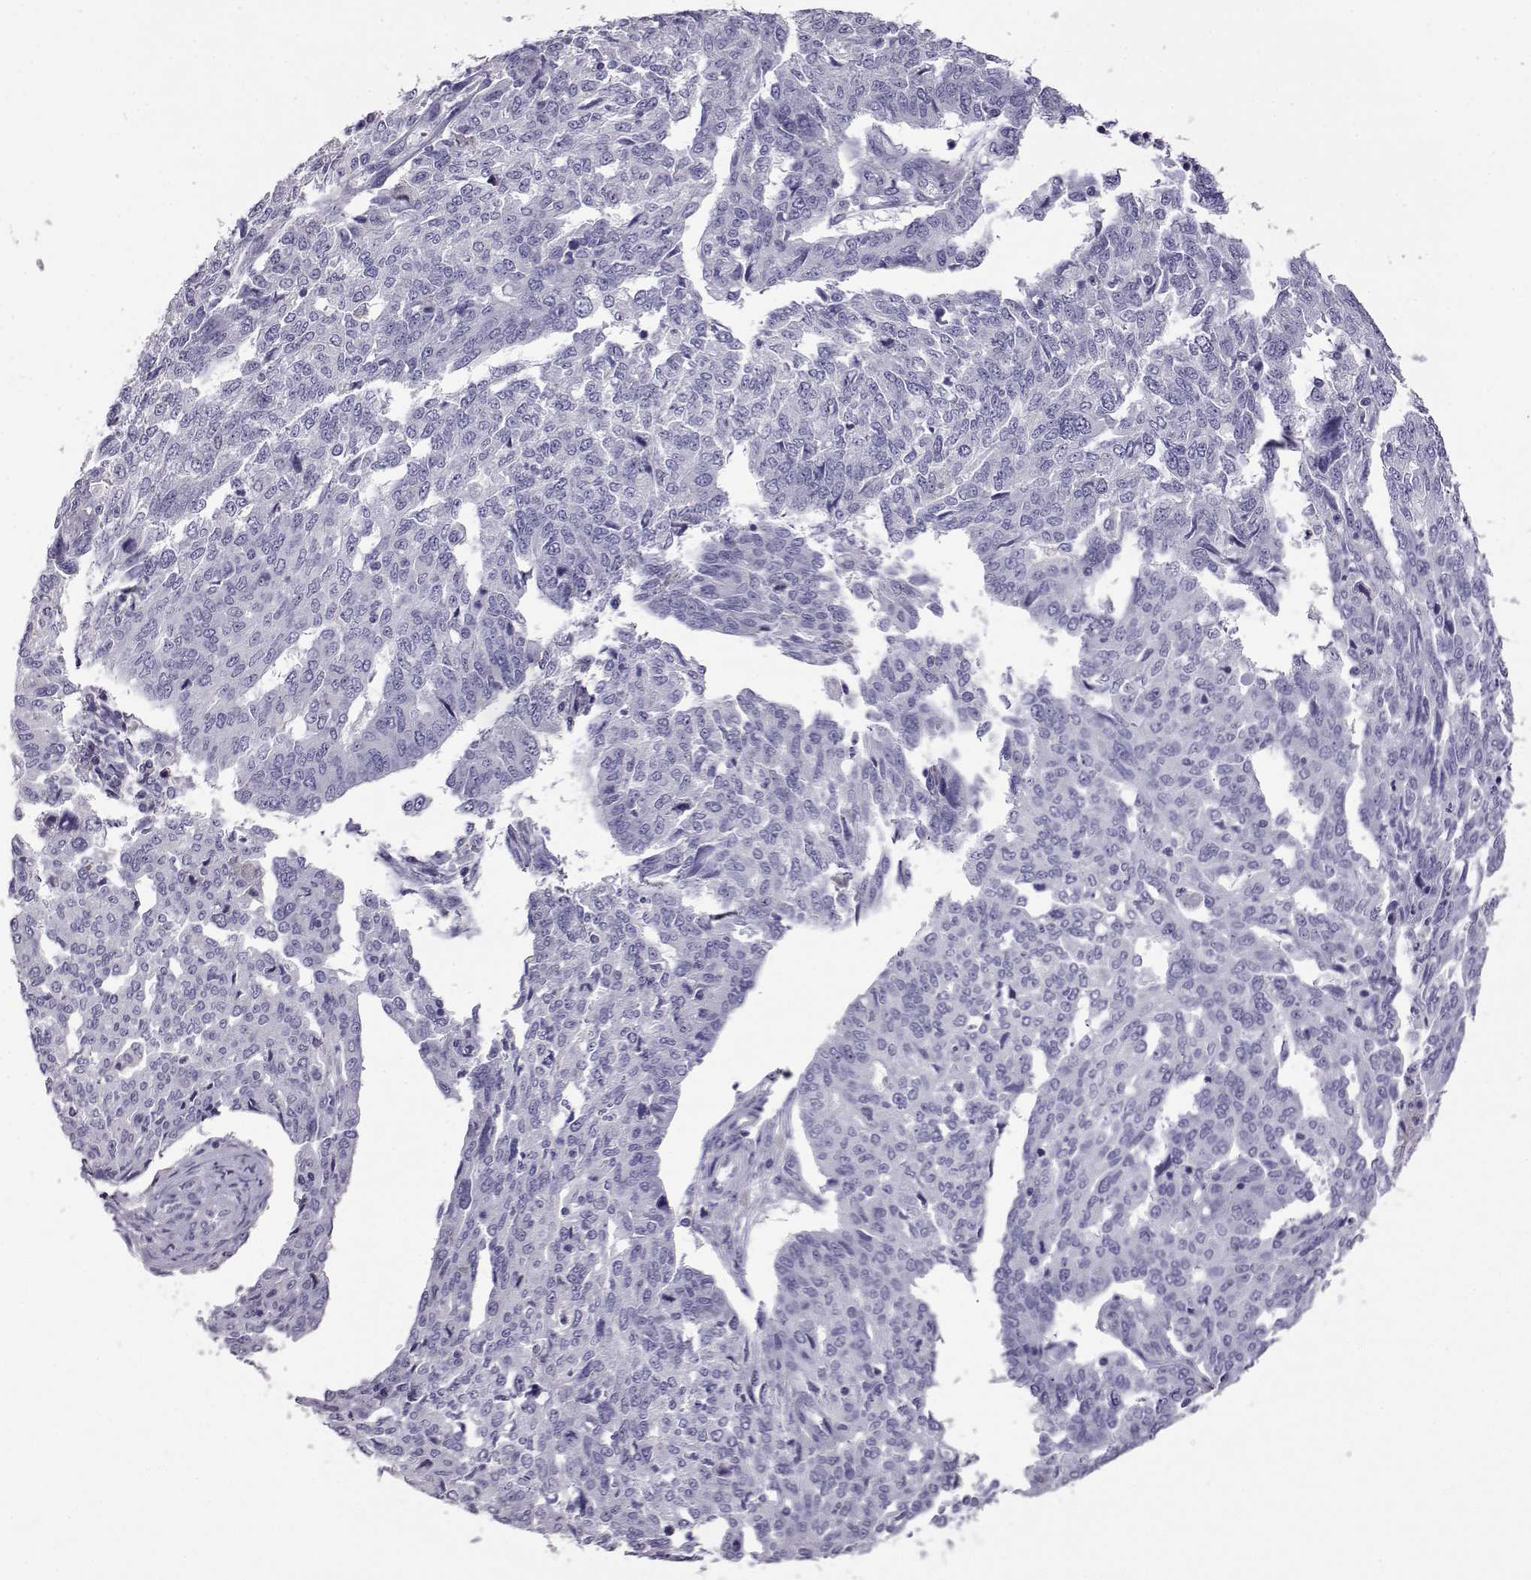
{"staining": {"intensity": "negative", "quantity": "none", "location": "none"}, "tissue": "ovarian cancer", "cell_type": "Tumor cells", "image_type": "cancer", "snomed": [{"axis": "morphology", "description": "Cystadenocarcinoma, serous, NOS"}, {"axis": "topography", "description": "Ovary"}], "caption": "Ovarian cancer stained for a protein using immunohistochemistry (IHC) shows no staining tumor cells.", "gene": "AKR1B1", "patient": {"sex": "female", "age": 67}}